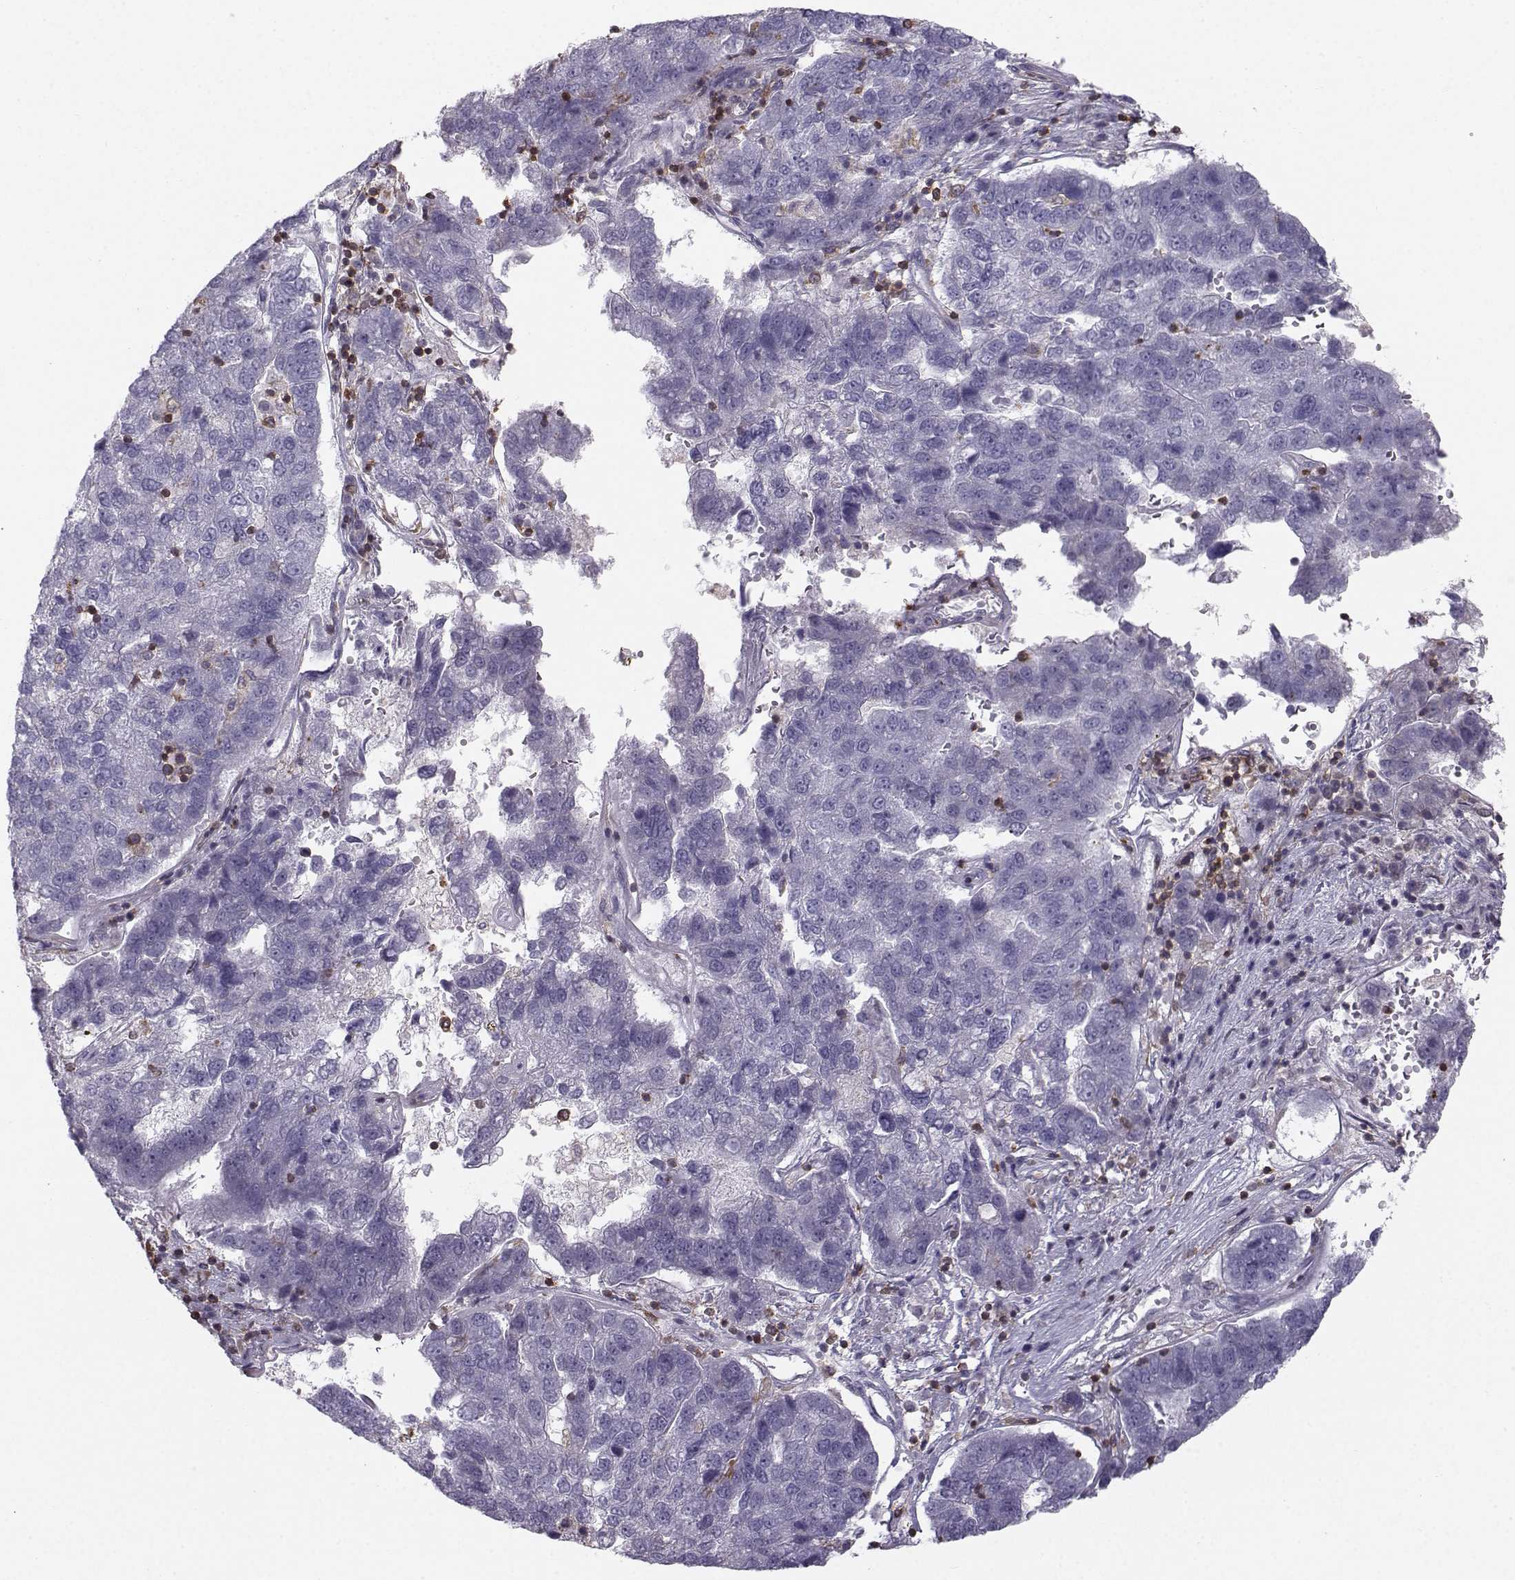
{"staining": {"intensity": "negative", "quantity": "none", "location": "none"}, "tissue": "pancreatic cancer", "cell_type": "Tumor cells", "image_type": "cancer", "snomed": [{"axis": "morphology", "description": "Adenocarcinoma, NOS"}, {"axis": "topography", "description": "Pancreas"}], "caption": "This image is of adenocarcinoma (pancreatic) stained with immunohistochemistry to label a protein in brown with the nuclei are counter-stained blue. There is no positivity in tumor cells. (Immunohistochemistry (ihc), brightfield microscopy, high magnification).", "gene": "ZBTB32", "patient": {"sex": "female", "age": 61}}